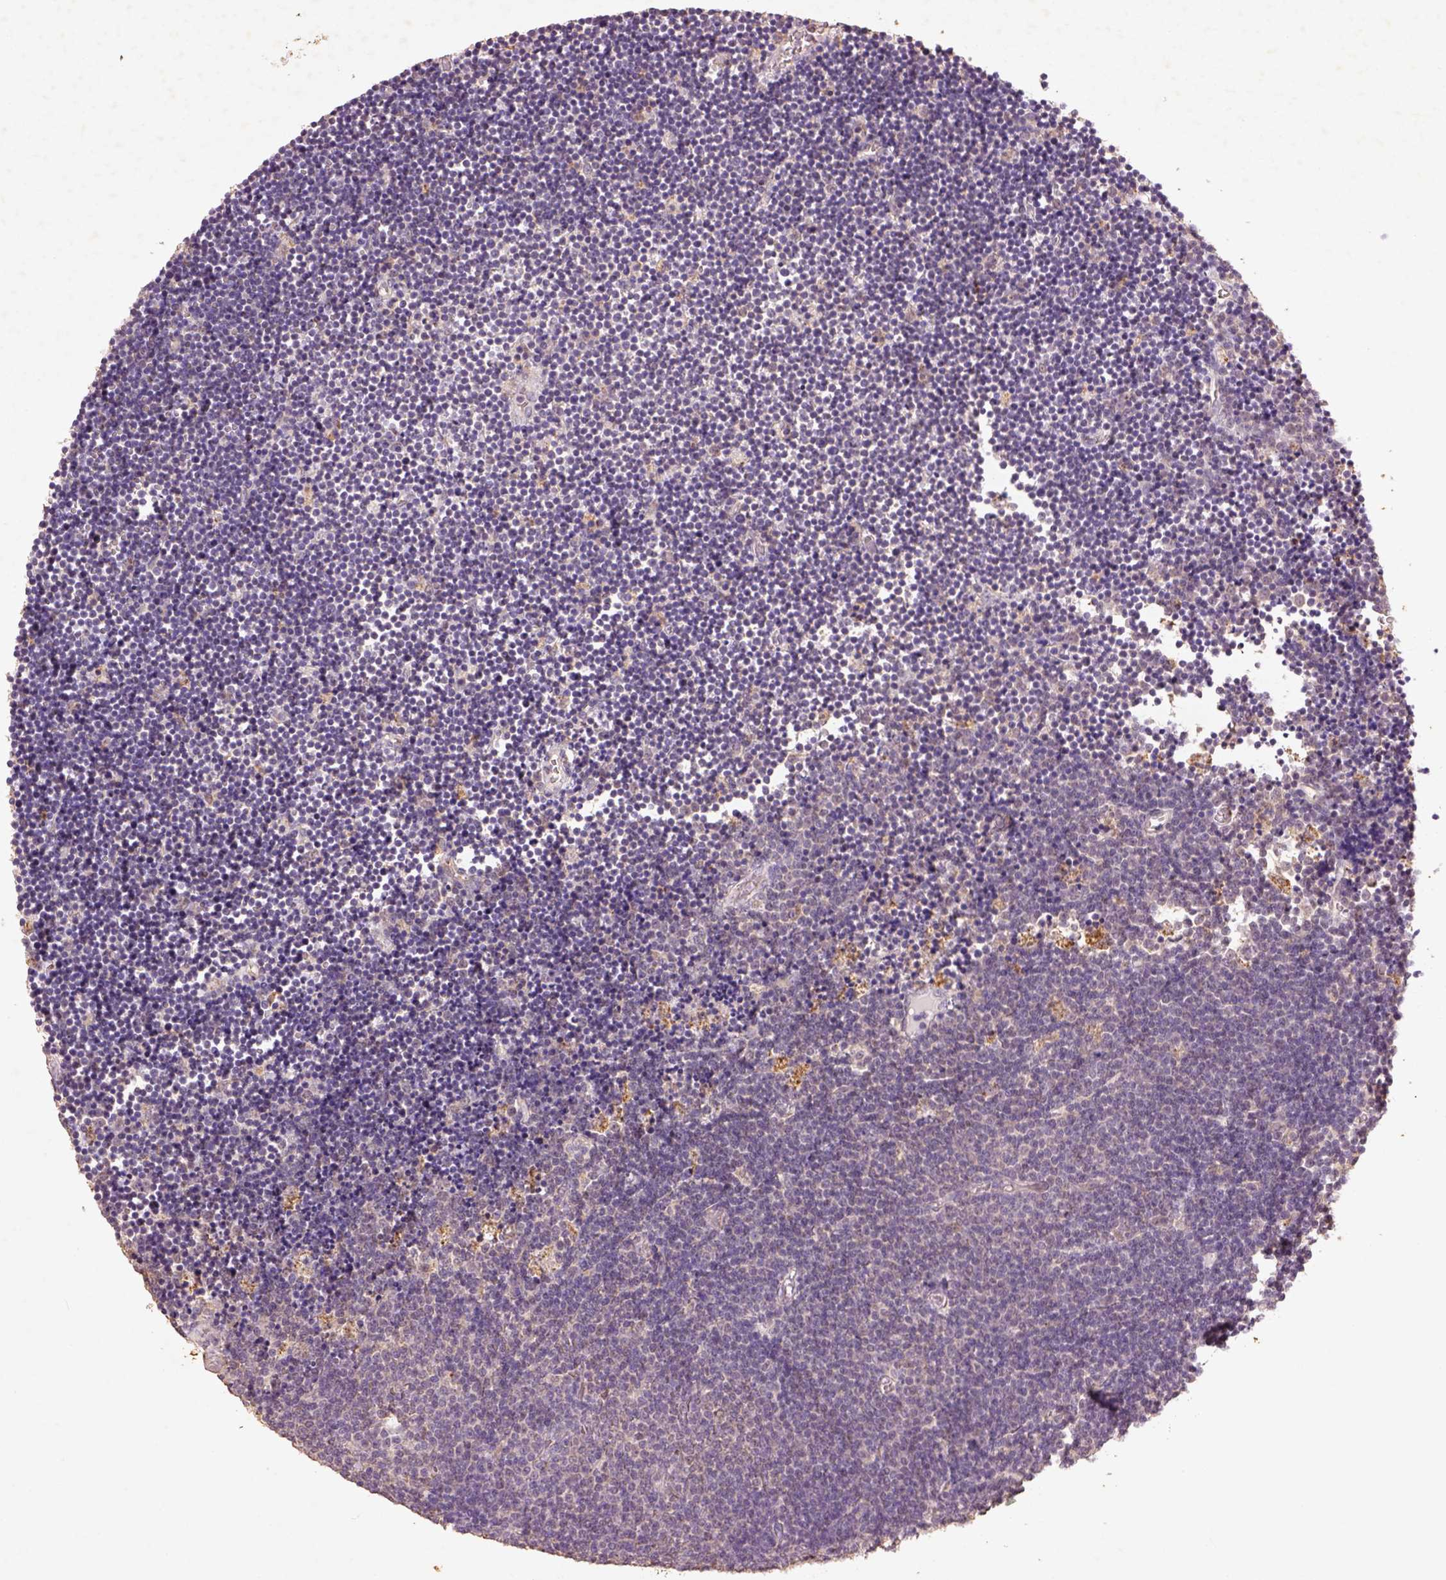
{"staining": {"intensity": "negative", "quantity": "none", "location": "none"}, "tissue": "lymphoma", "cell_type": "Tumor cells", "image_type": "cancer", "snomed": [{"axis": "morphology", "description": "Malignant lymphoma, non-Hodgkin's type, Low grade"}, {"axis": "topography", "description": "Brain"}], "caption": "Protein analysis of malignant lymphoma, non-Hodgkin's type (low-grade) exhibits no significant positivity in tumor cells.", "gene": "AP2B1", "patient": {"sex": "female", "age": 66}}